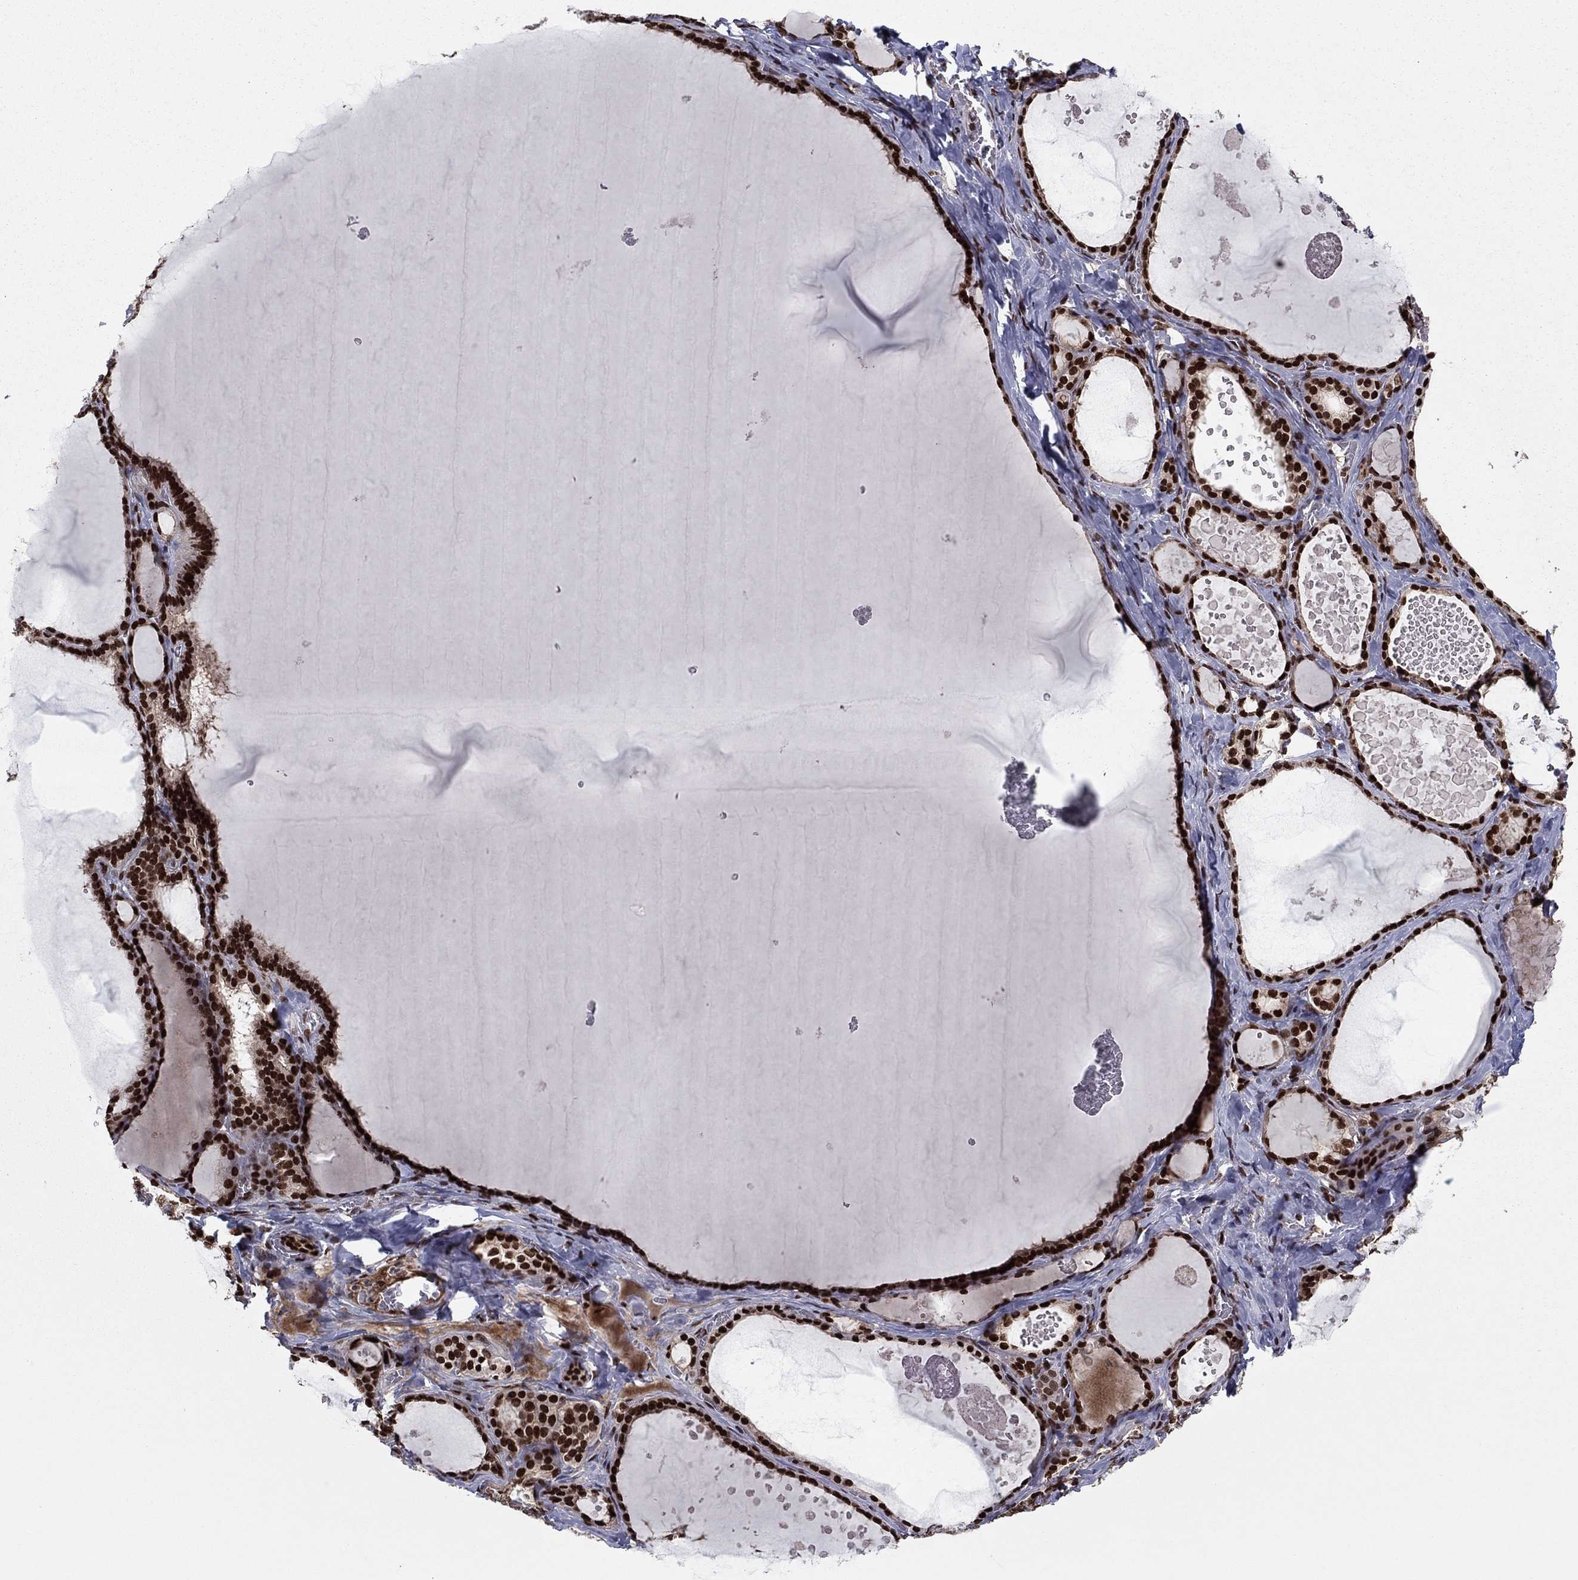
{"staining": {"intensity": "strong", "quantity": ">75%", "location": "nuclear"}, "tissue": "thyroid gland", "cell_type": "Glandular cells", "image_type": "normal", "snomed": [{"axis": "morphology", "description": "Normal tissue, NOS"}, {"axis": "topography", "description": "Thyroid gland"}], "caption": "Protein staining by immunohistochemistry (IHC) displays strong nuclear staining in about >75% of glandular cells in unremarkable thyroid gland. Nuclei are stained in blue.", "gene": "USP54", "patient": {"sex": "female", "age": 56}}